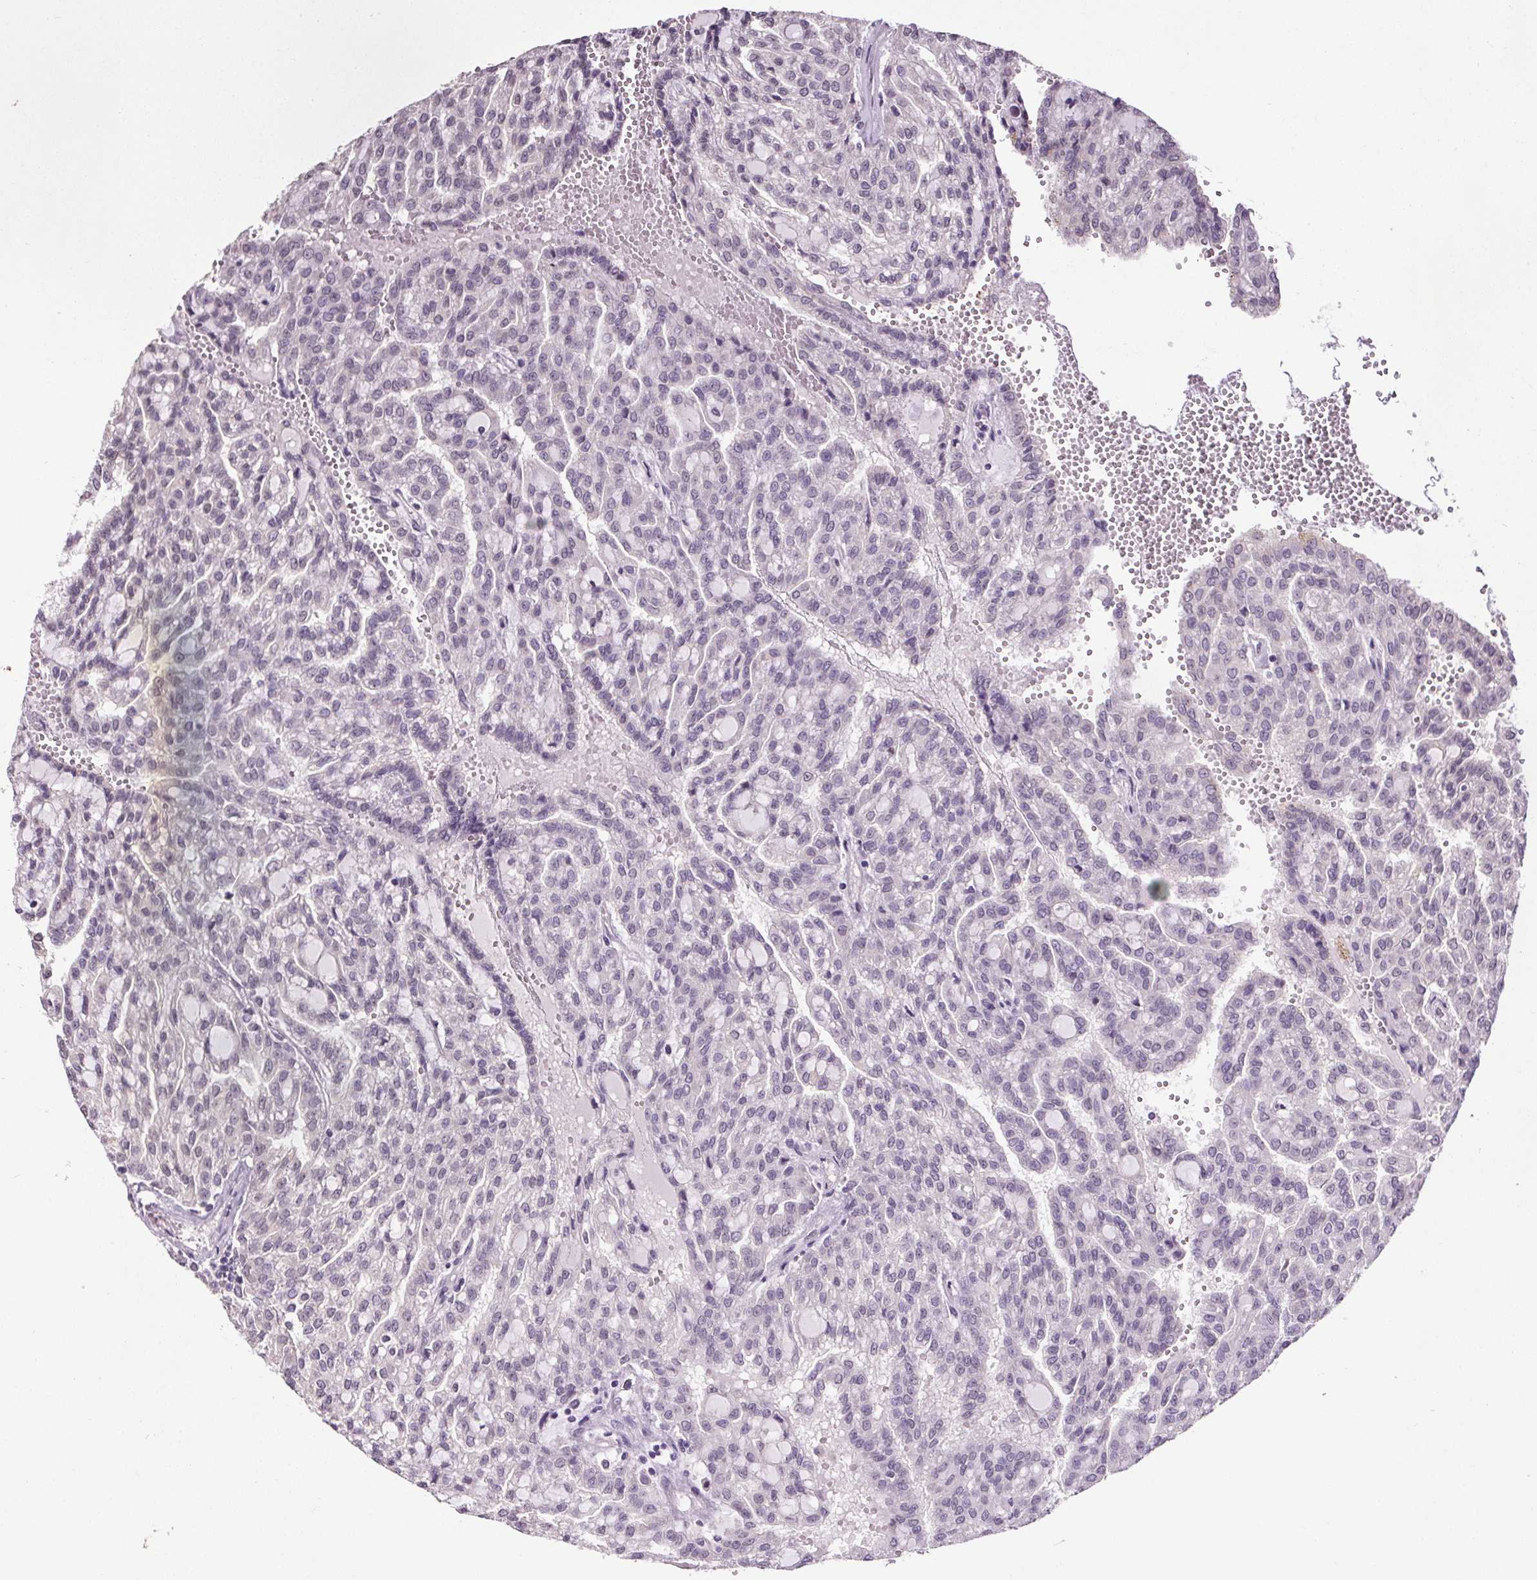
{"staining": {"intensity": "negative", "quantity": "none", "location": "none"}, "tissue": "renal cancer", "cell_type": "Tumor cells", "image_type": "cancer", "snomed": [{"axis": "morphology", "description": "Adenocarcinoma, NOS"}, {"axis": "topography", "description": "Kidney"}], "caption": "Renal cancer stained for a protein using IHC exhibits no positivity tumor cells.", "gene": "SLC2A9", "patient": {"sex": "male", "age": 63}}